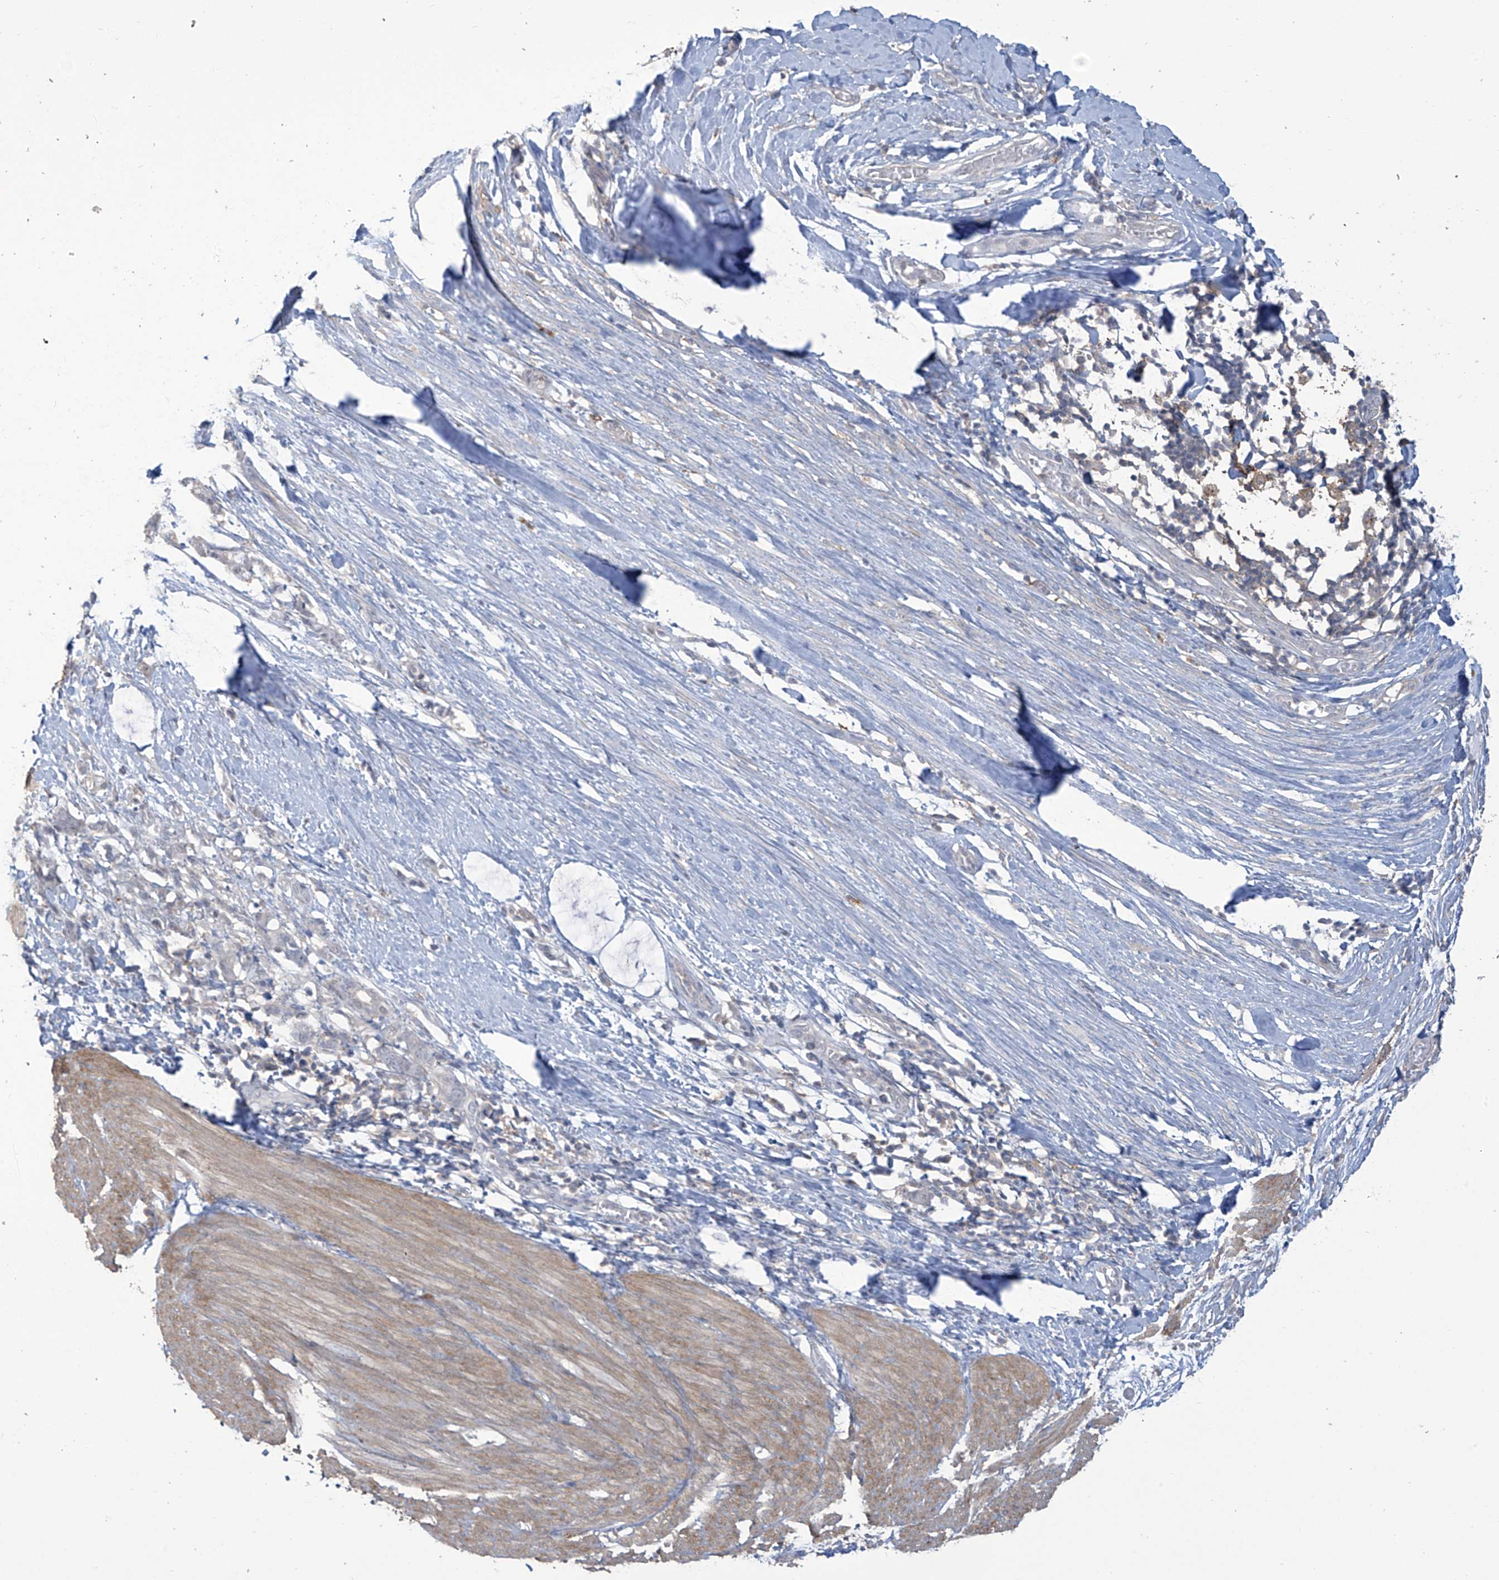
{"staining": {"intensity": "moderate", "quantity": "25%-75%", "location": "cytoplasmic/membranous"}, "tissue": "smooth muscle", "cell_type": "Smooth muscle cells", "image_type": "normal", "snomed": [{"axis": "morphology", "description": "Normal tissue, NOS"}, {"axis": "morphology", "description": "Adenocarcinoma, NOS"}, {"axis": "topography", "description": "Colon"}, {"axis": "topography", "description": "Peripheral nerve tissue"}], "caption": "This image exhibits immunohistochemistry staining of benign human smooth muscle, with medium moderate cytoplasmic/membranous expression in about 25%-75% of smooth muscle cells.", "gene": "TAGAP", "patient": {"sex": "male", "age": 14}}